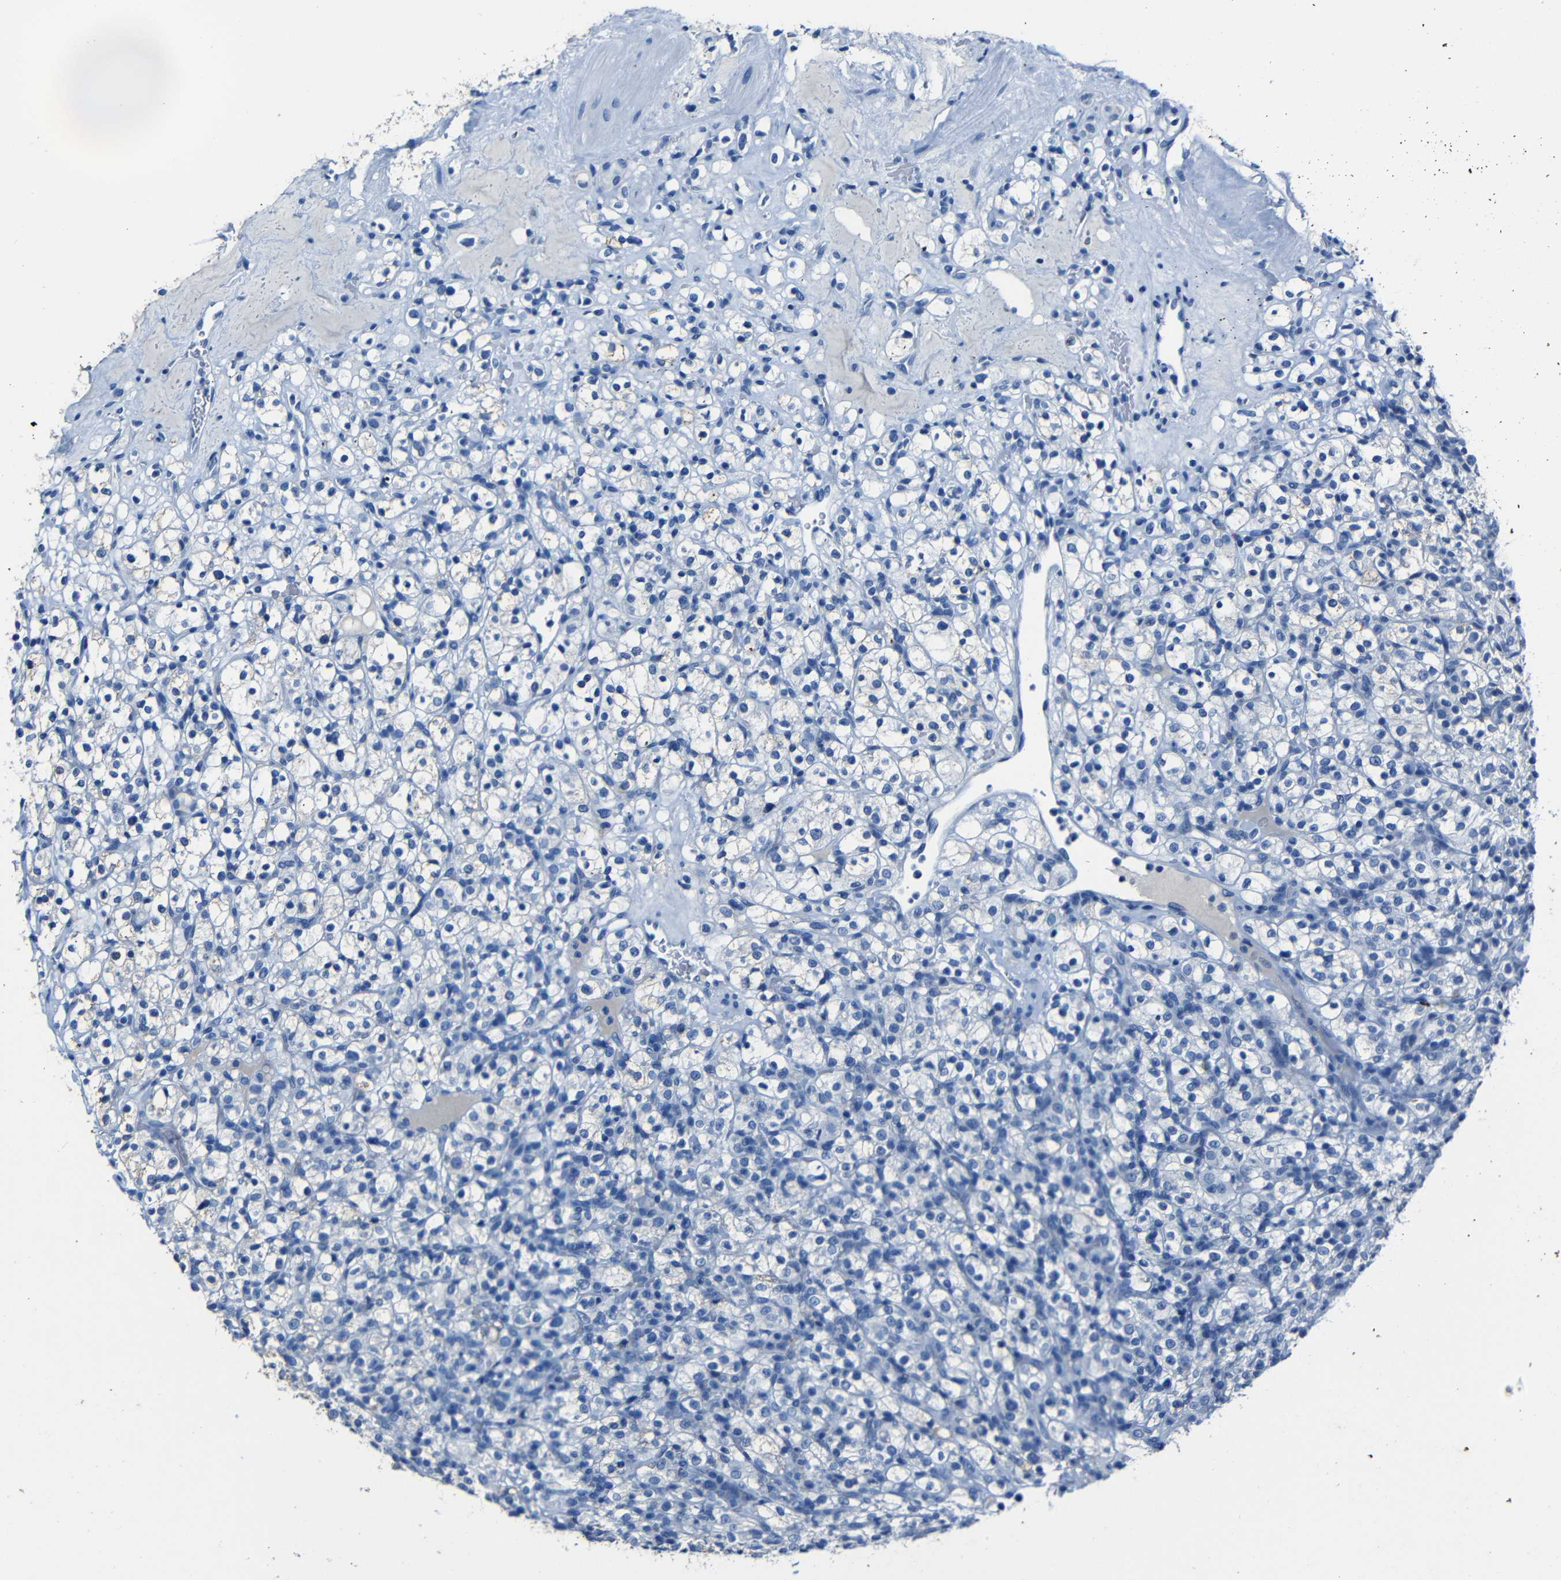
{"staining": {"intensity": "negative", "quantity": "none", "location": "none"}, "tissue": "renal cancer", "cell_type": "Tumor cells", "image_type": "cancer", "snomed": [{"axis": "morphology", "description": "Normal tissue, NOS"}, {"axis": "morphology", "description": "Adenocarcinoma, NOS"}, {"axis": "topography", "description": "Kidney"}], "caption": "An IHC histopathology image of adenocarcinoma (renal) is shown. There is no staining in tumor cells of adenocarcinoma (renal).", "gene": "CLDN11", "patient": {"sex": "female", "age": 72}}